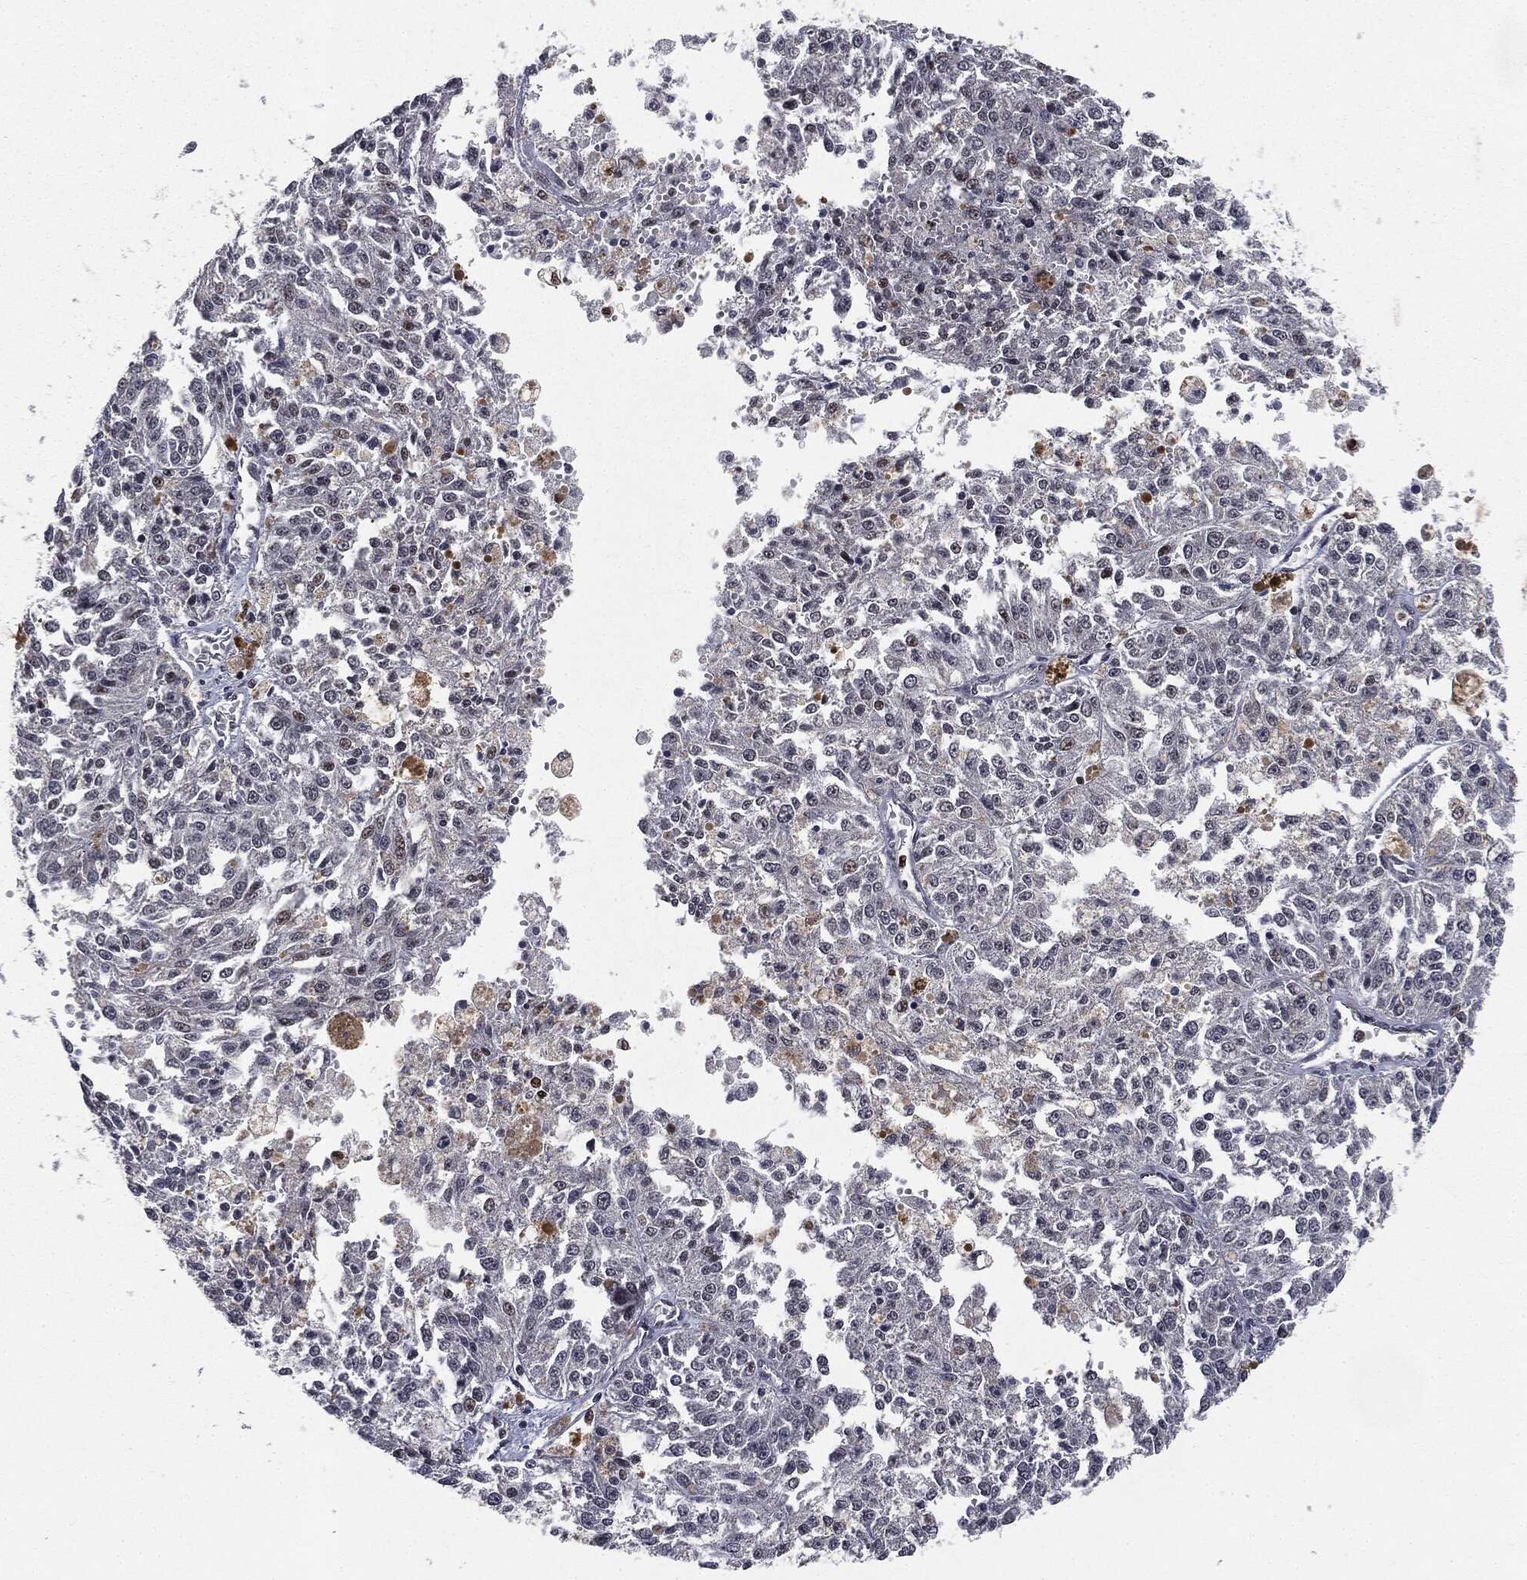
{"staining": {"intensity": "weak", "quantity": "<25%", "location": "nuclear"}, "tissue": "melanoma", "cell_type": "Tumor cells", "image_type": "cancer", "snomed": [{"axis": "morphology", "description": "Malignant melanoma, Metastatic site"}, {"axis": "topography", "description": "Lymph node"}], "caption": "Immunohistochemistry photomicrograph of neoplastic tissue: human malignant melanoma (metastatic site) stained with DAB displays no significant protein staining in tumor cells.", "gene": "TBC1D22A", "patient": {"sex": "female", "age": 64}}